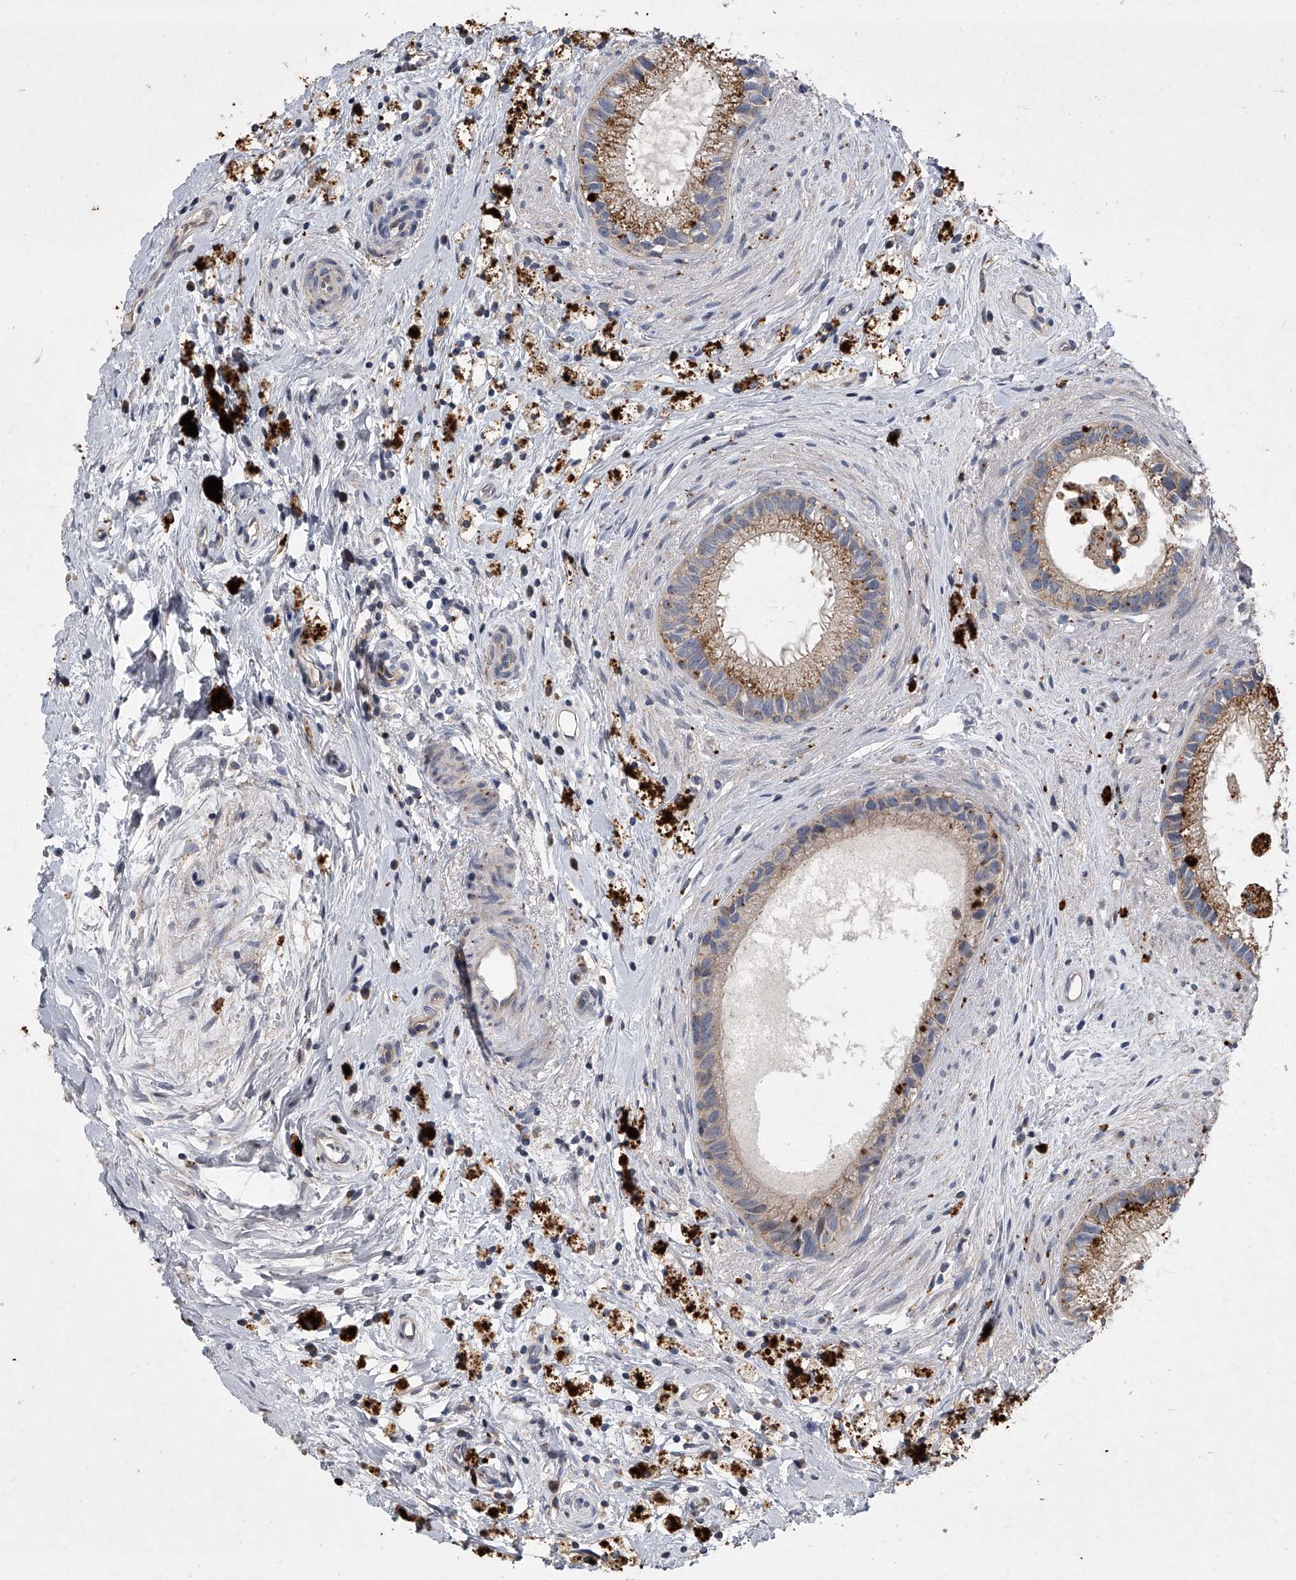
{"staining": {"intensity": "moderate", "quantity": "25%-75%", "location": "cytoplasmic/membranous"}, "tissue": "epididymis", "cell_type": "Glandular cells", "image_type": "normal", "snomed": [{"axis": "morphology", "description": "Normal tissue, NOS"}, {"axis": "topography", "description": "Epididymis"}], "caption": "Brown immunohistochemical staining in benign epididymis displays moderate cytoplasmic/membranous staining in approximately 25%-75% of glandular cells.", "gene": "DOCK9", "patient": {"sex": "male", "age": 80}}